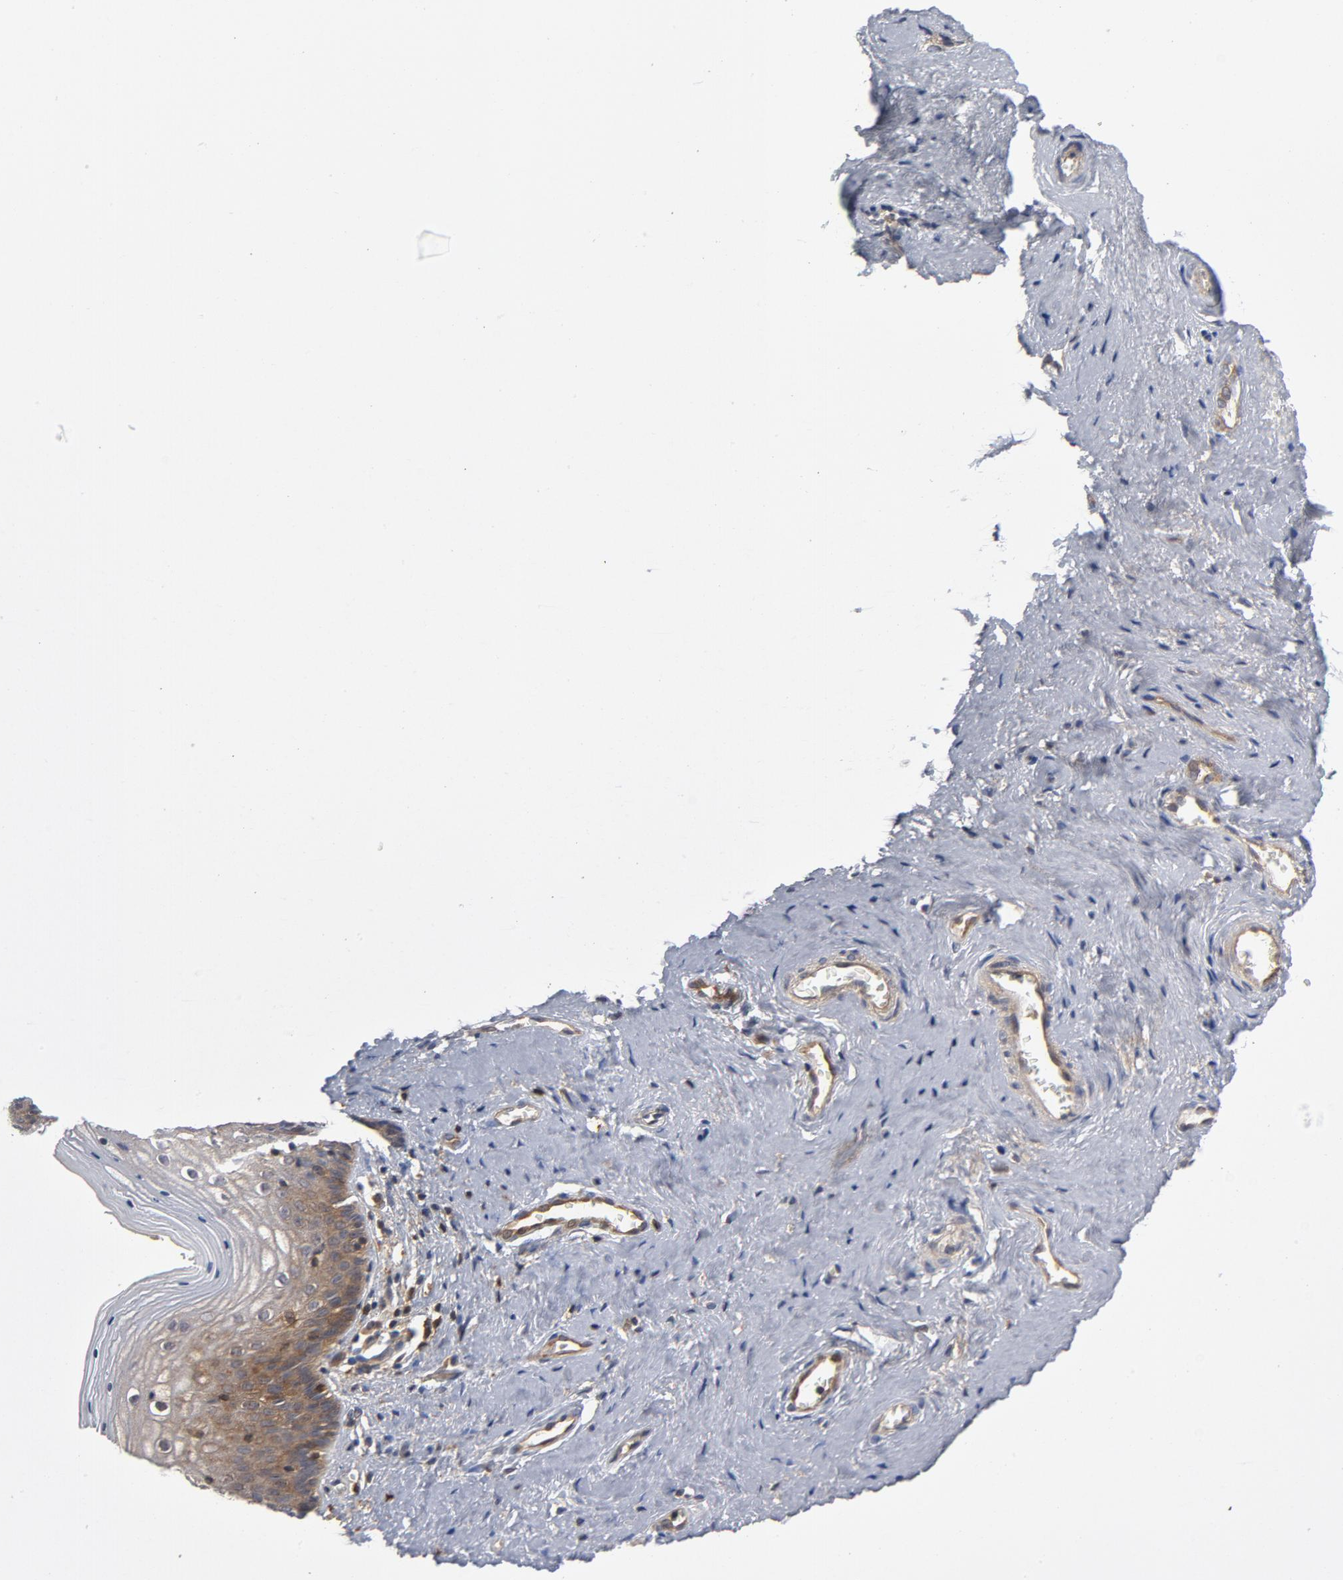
{"staining": {"intensity": "moderate", "quantity": "25%-75%", "location": "cytoplasmic/membranous"}, "tissue": "vagina", "cell_type": "Squamous epithelial cells", "image_type": "normal", "snomed": [{"axis": "morphology", "description": "Normal tissue, NOS"}, {"axis": "topography", "description": "Vagina"}], "caption": "Immunohistochemistry image of benign vagina: human vagina stained using immunohistochemistry (IHC) demonstrates medium levels of moderate protein expression localized specifically in the cytoplasmic/membranous of squamous epithelial cells, appearing as a cytoplasmic/membranous brown color.", "gene": "TRADD", "patient": {"sex": "female", "age": 46}}